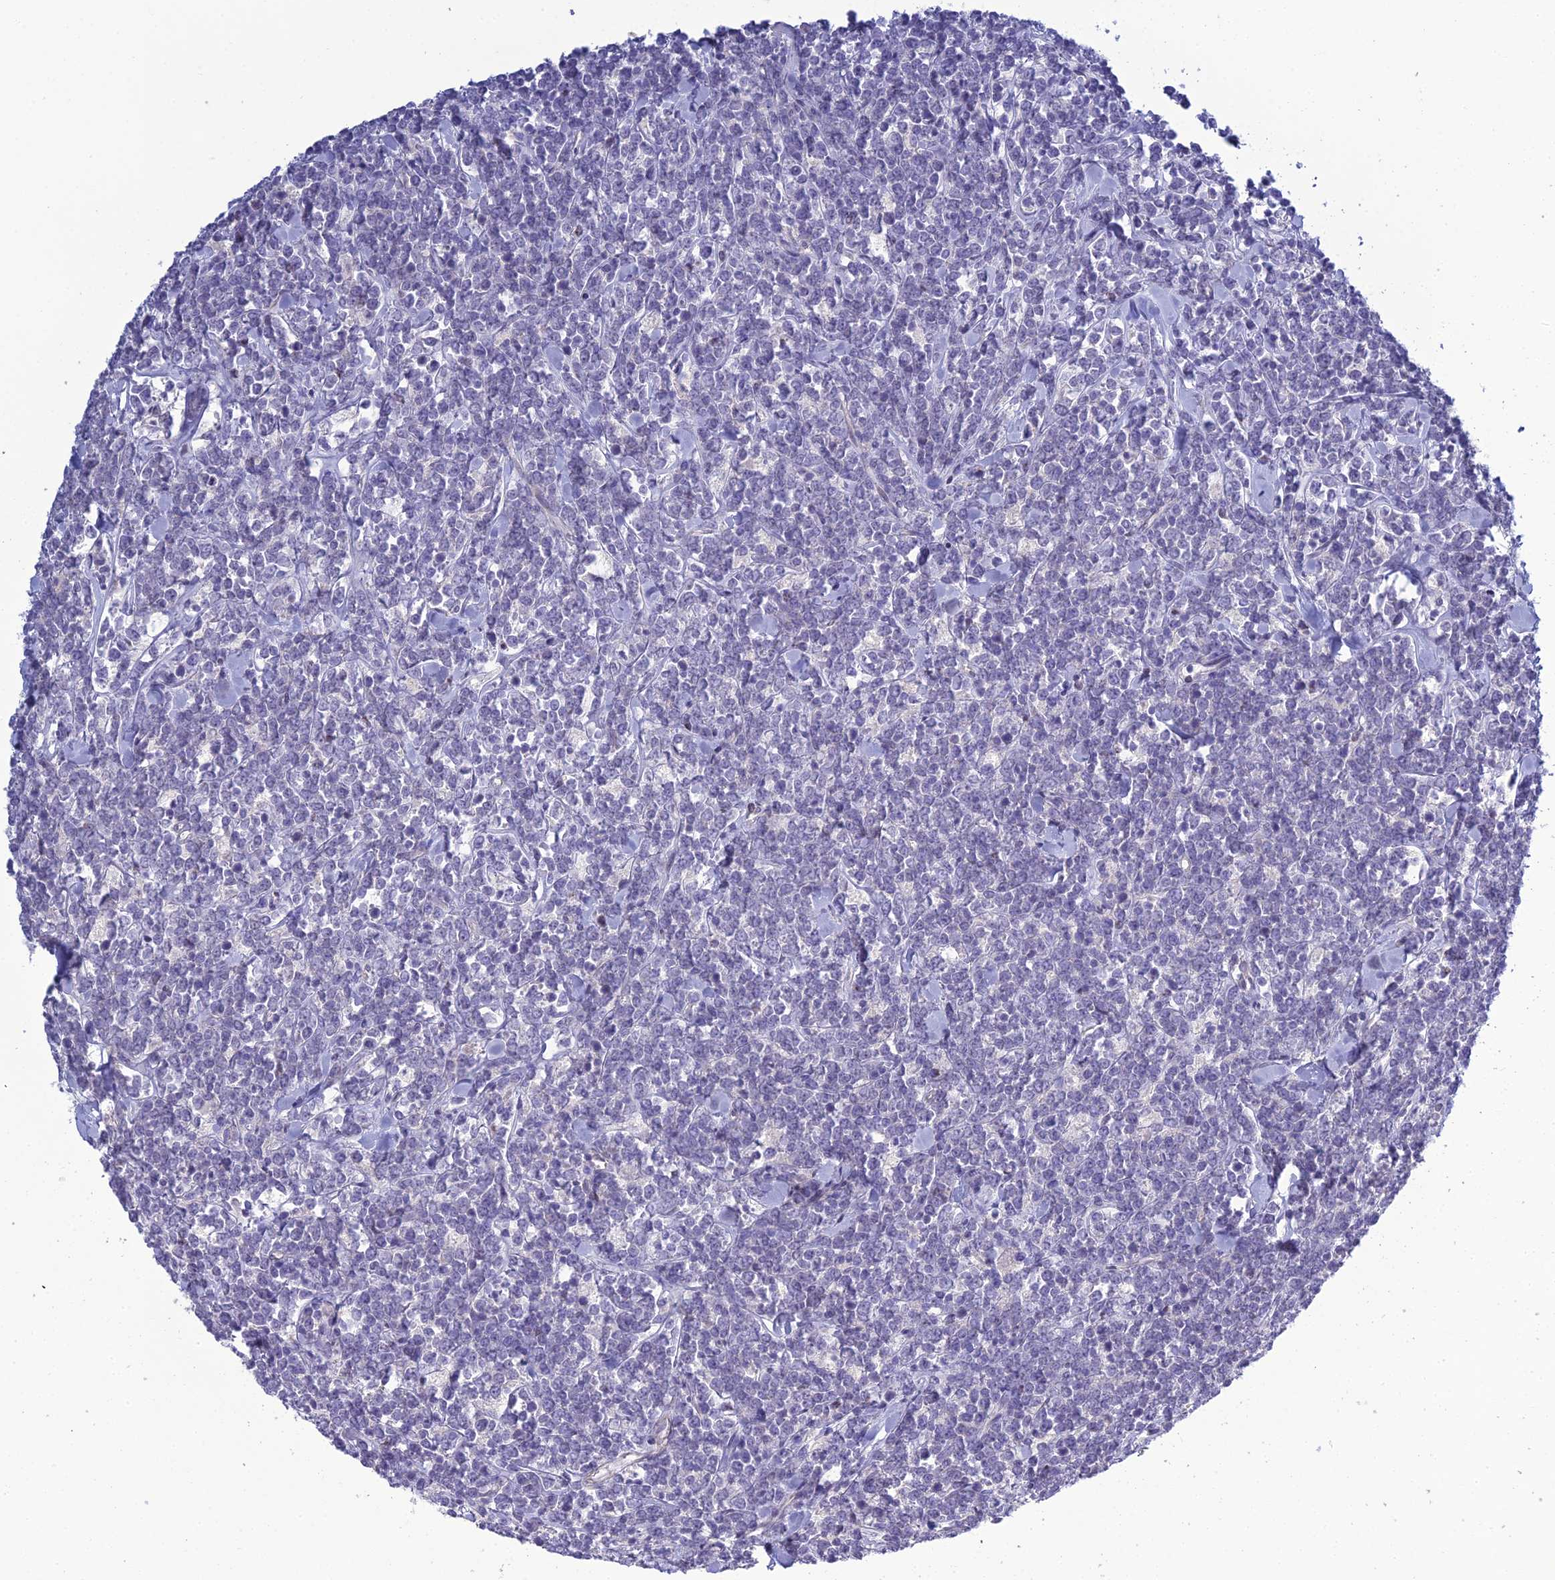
{"staining": {"intensity": "negative", "quantity": "none", "location": "none"}, "tissue": "lymphoma", "cell_type": "Tumor cells", "image_type": "cancer", "snomed": [{"axis": "morphology", "description": "Malignant lymphoma, non-Hodgkin's type, High grade"}, {"axis": "topography", "description": "Small intestine"}], "caption": "Immunohistochemistry (IHC) micrograph of neoplastic tissue: lymphoma stained with DAB (3,3'-diaminobenzidine) reveals no significant protein expression in tumor cells.", "gene": "LZTS2", "patient": {"sex": "male", "age": 8}}